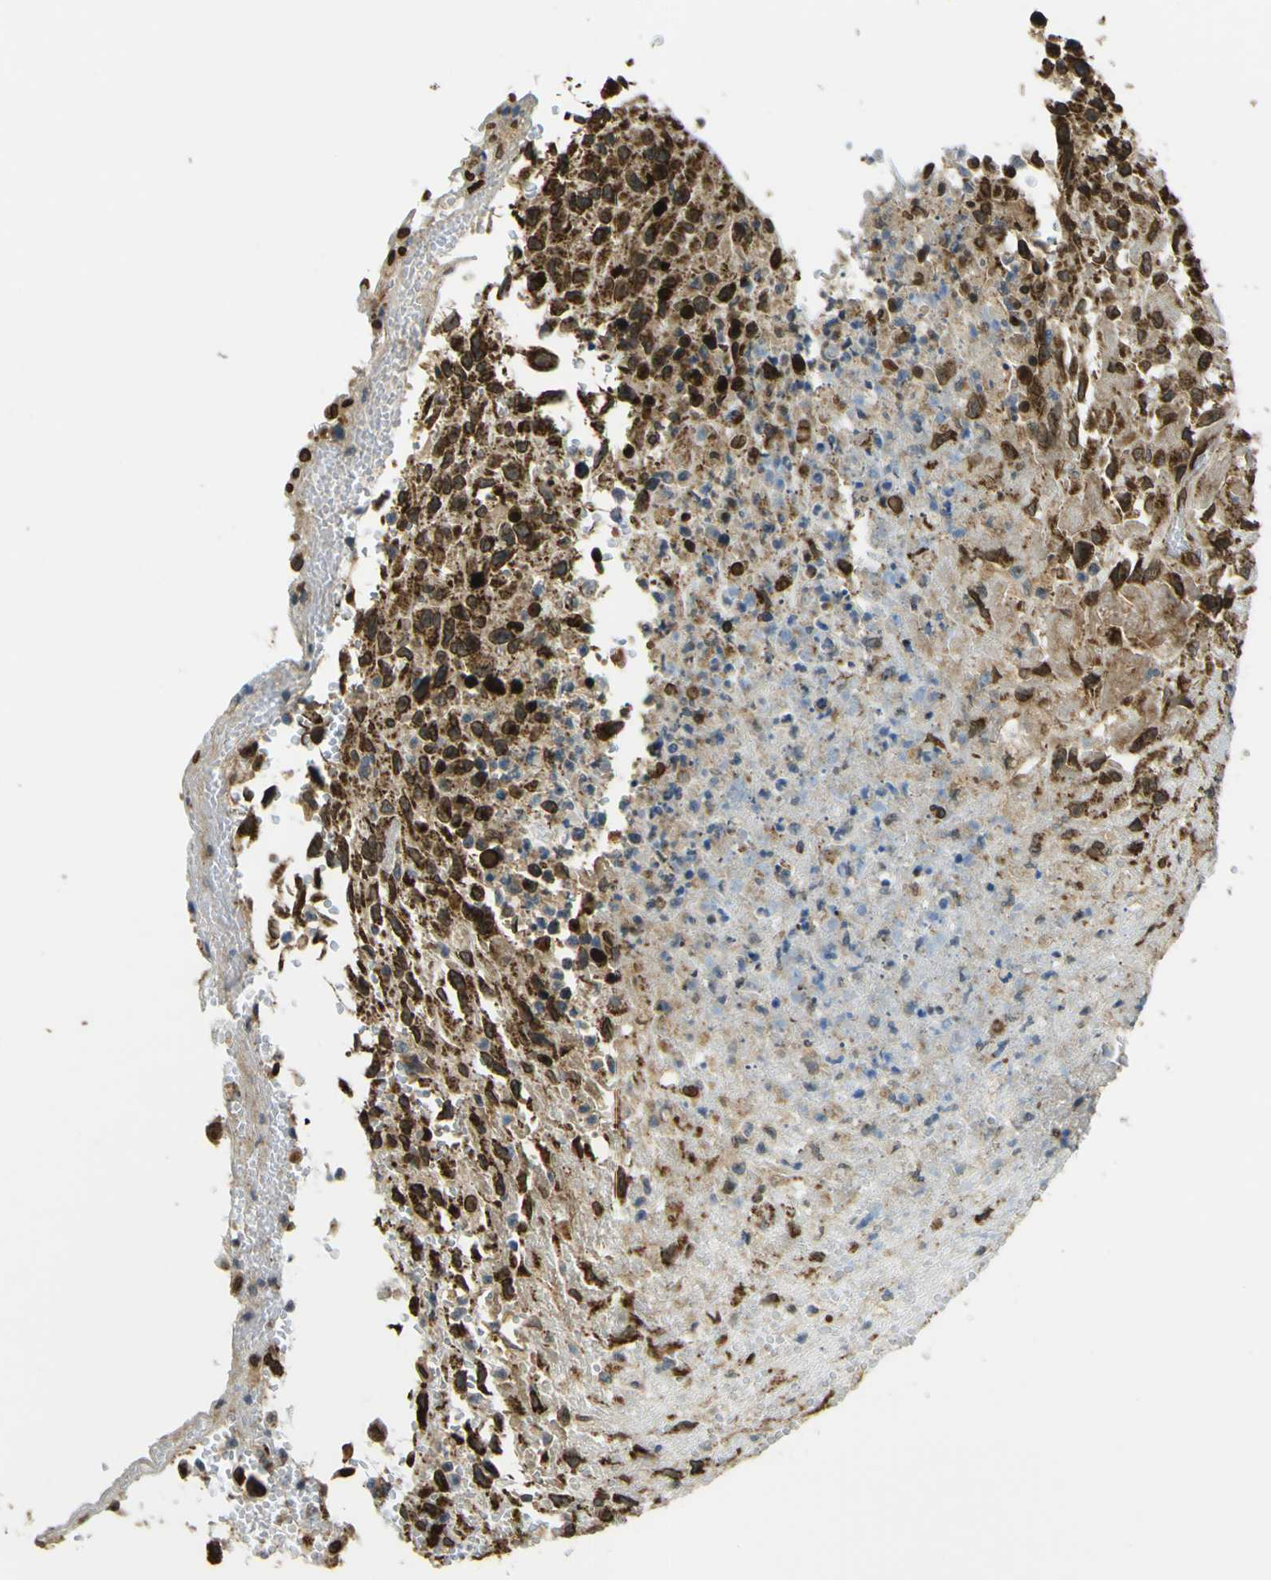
{"staining": {"intensity": "strong", "quantity": ">75%", "location": "cytoplasmic/membranous,nuclear"}, "tissue": "urothelial cancer", "cell_type": "Tumor cells", "image_type": "cancer", "snomed": [{"axis": "morphology", "description": "Urothelial carcinoma, High grade"}, {"axis": "topography", "description": "Urinary bladder"}], "caption": "Immunohistochemical staining of human urothelial cancer exhibits high levels of strong cytoplasmic/membranous and nuclear positivity in approximately >75% of tumor cells.", "gene": "GALNT1", "patient": {"sex": "male", "age": 66}}